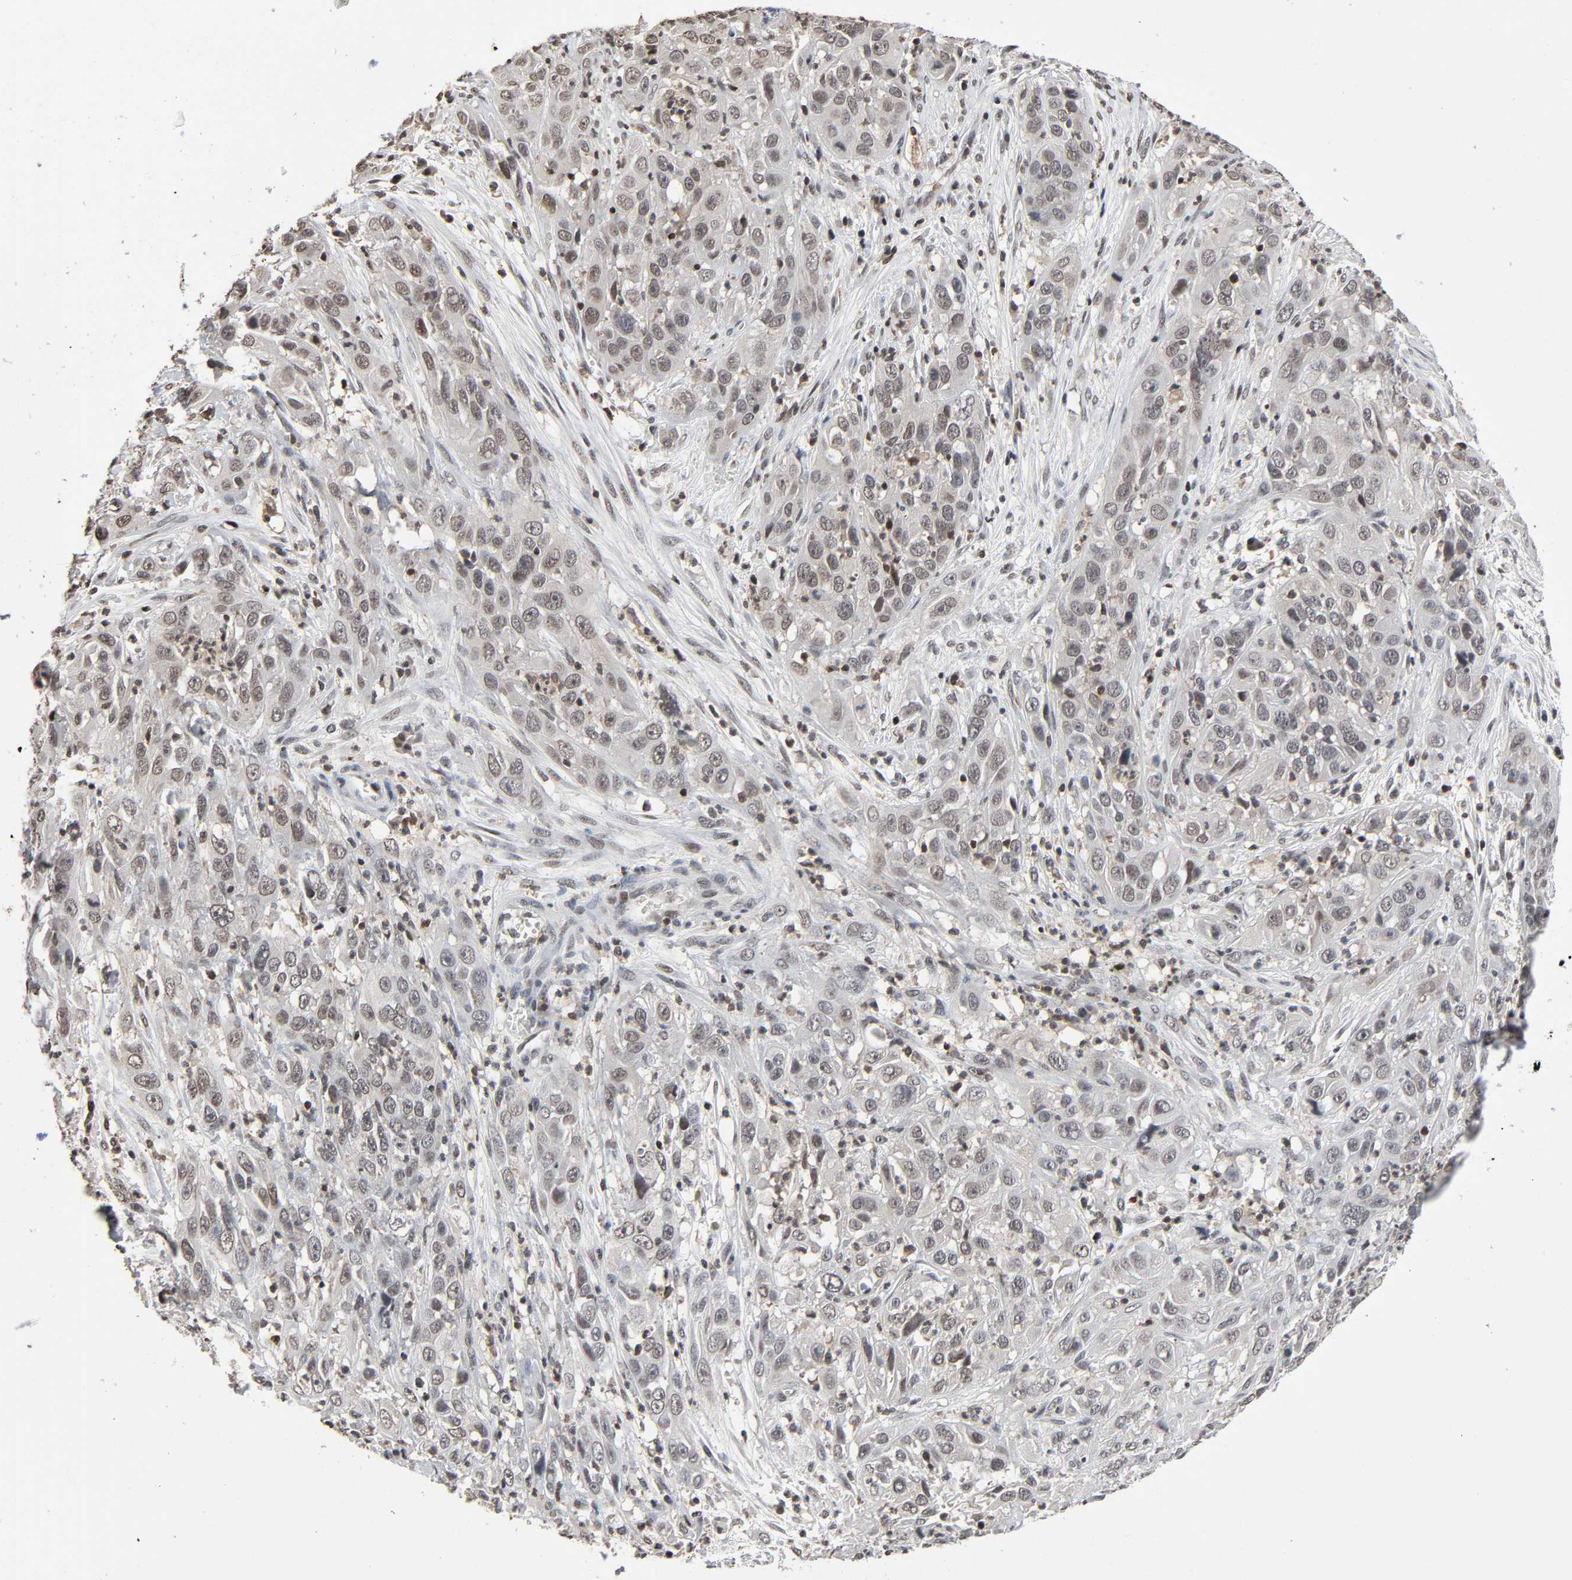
{"staining": {"intensity": "negative", "quantity": "none", "location": "none"}, "tissue": "cervical cancer", "cell_type": "Tumor cells", "image_type": "cancer", "snomed": [{"axis": "morphology", "description": "Squamous cell carcinoma, NOS"}, {"axis": "topography", "description": "Cervix"}], "caption": "Squamous cell carcinoma (cervical) was stained to show a protein in brown. There is no significant expression in tumor cells.", "gene": "STK4", "patient": {"sex": "female", "age": 32}}